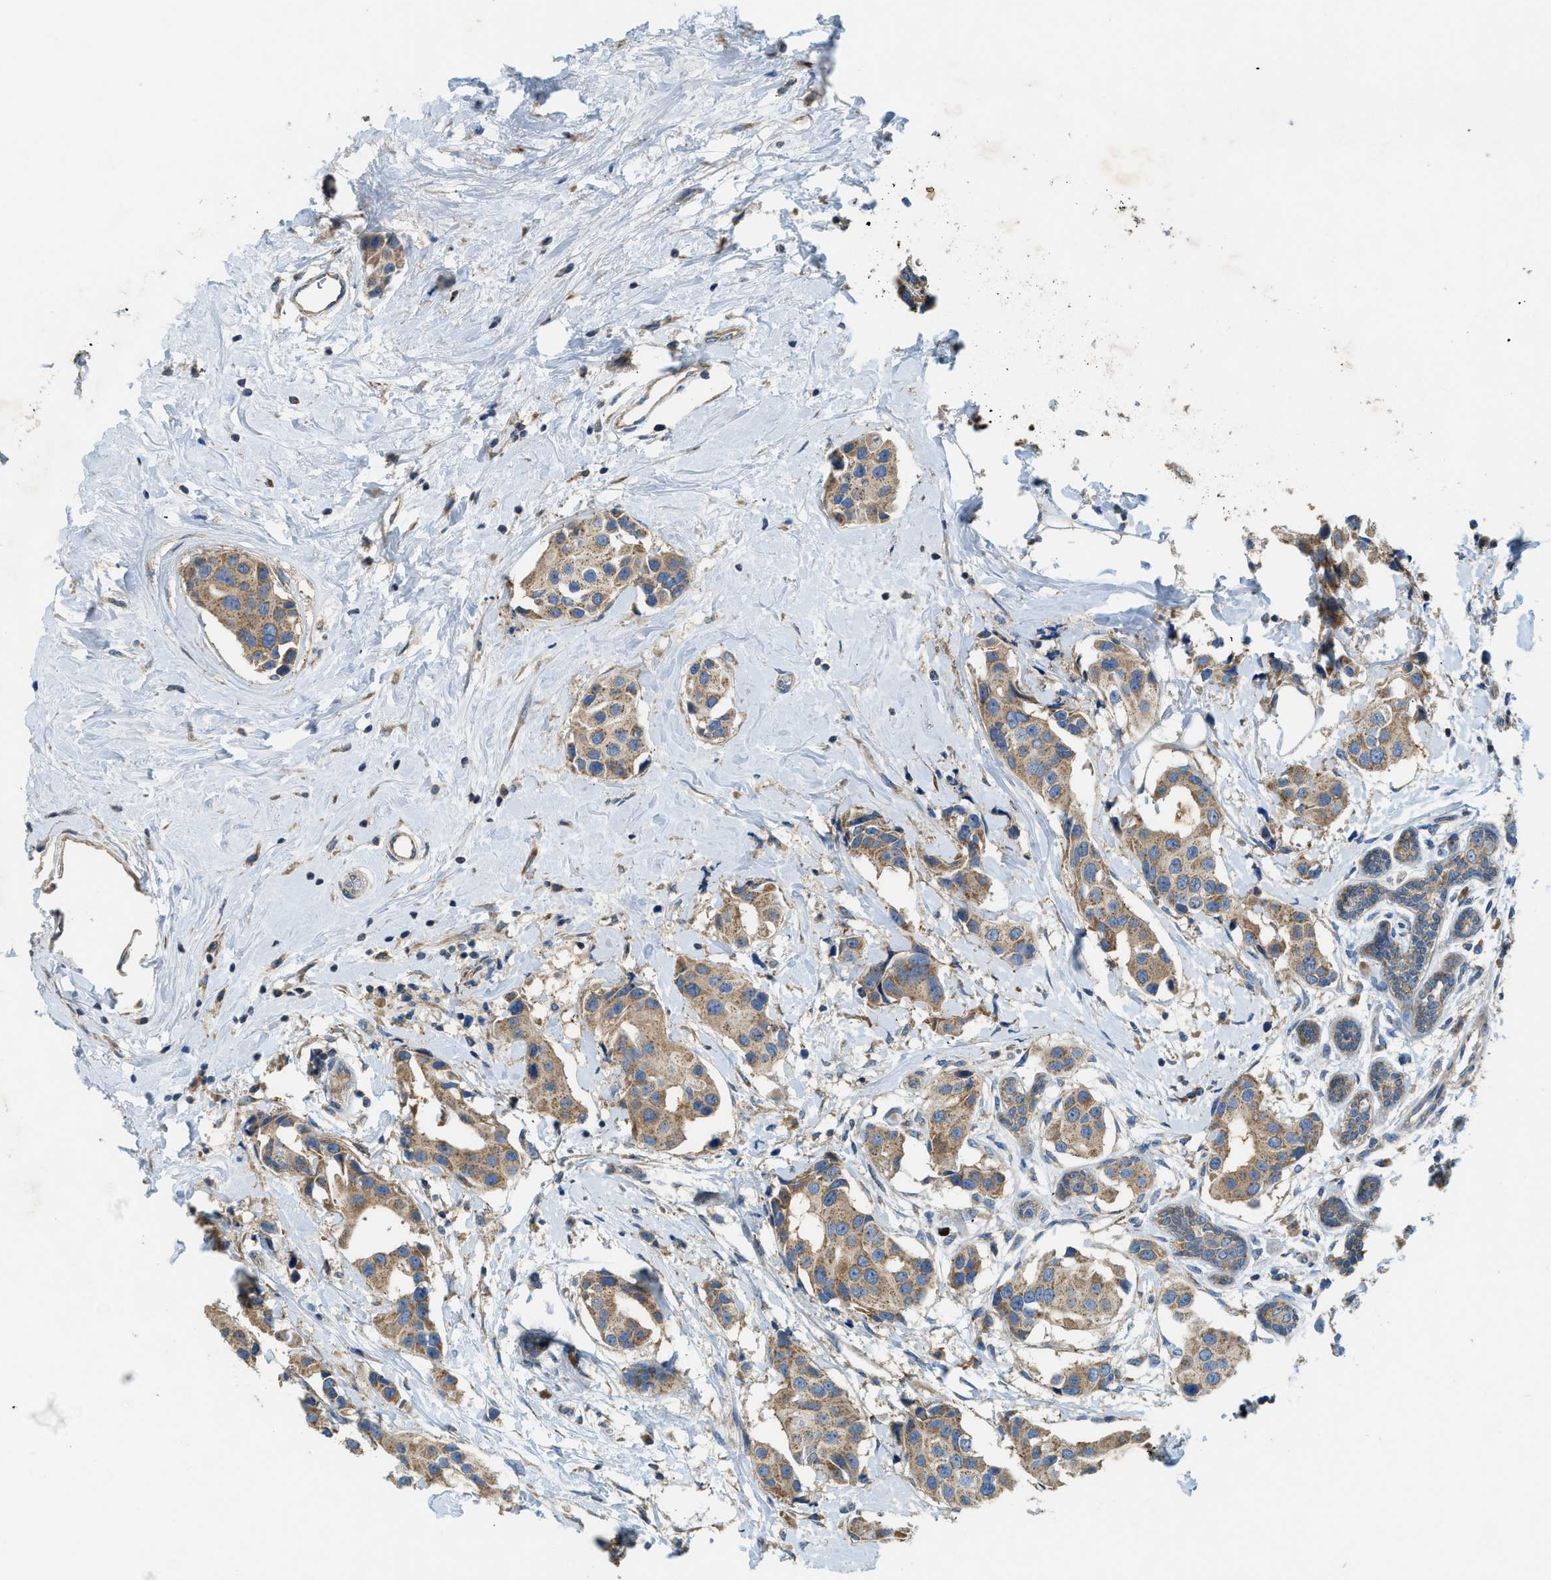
{"staining": {"intensity": "moderate", "quantity": ">75%", "location": "cytoplasmic/membranous"}, "tissue": "breast cancer", "cell_type": "Tumor cells", "image_type": "cancer", "snomed": [{"axis": "morphology", "description": "Normal tissue, NOS"}, {"axis": "morphology", "description": "Duct carcinoma"}, {"axis": "topography", "description": "Breast"}], "caption": "The immunohistochemical stain highlights moderate cytoplasmic/membranous positivity in tumor cells of breast cancer tissue.", "gene": "TMEM68", "patient": {"sex": "female", "age": 39}}